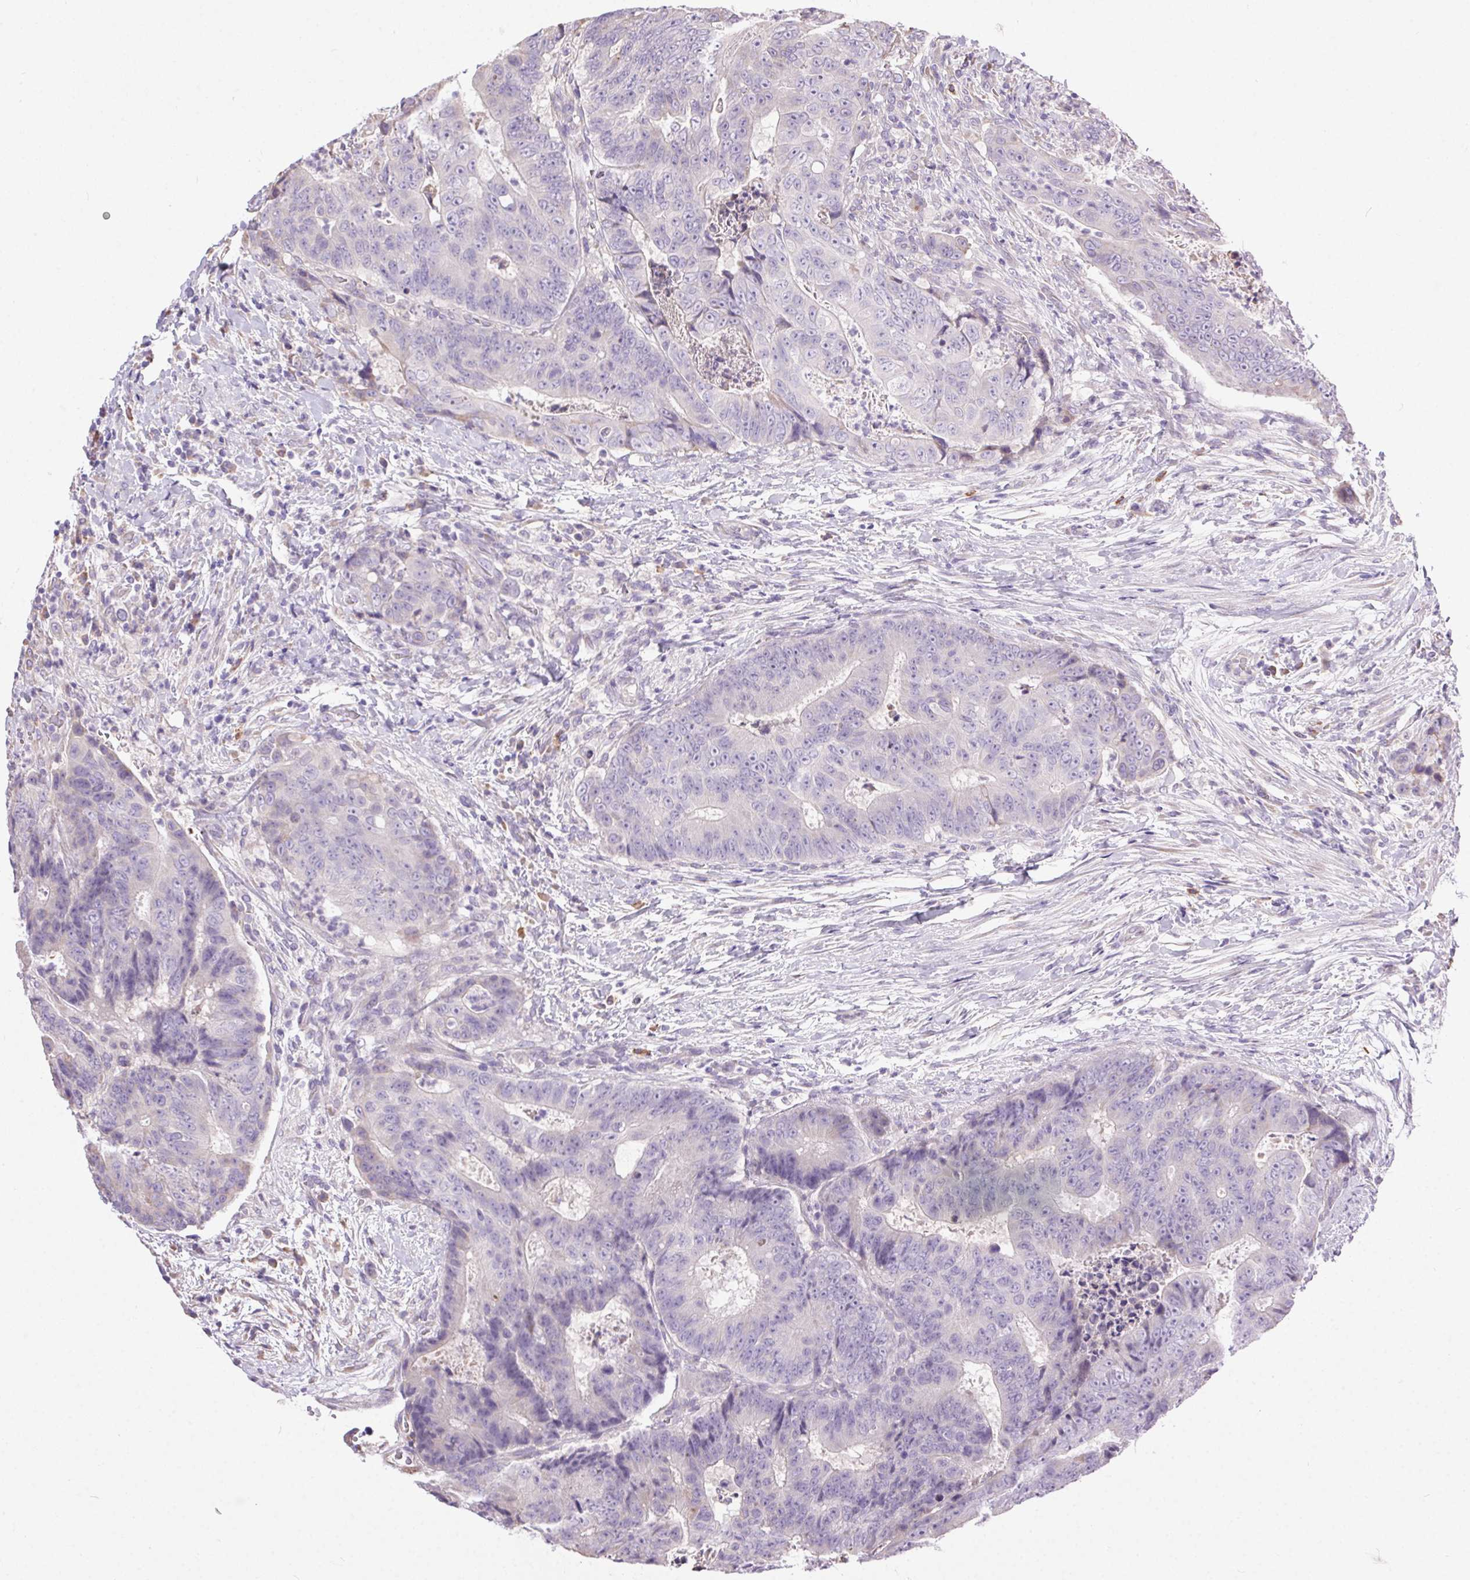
{"staining": {"intensity": "negative", "quantity": "none", "location": "none"}, "tissue": "colorectal cancer", "cell_type": "Tumor cells", "image_type": "cancer", "snomed": [{"axis": "morphology", "description": "Adenocarcinoma, NOS"}, {"axis": "topography", "description": "Colon"}], "caption": "There is no significant staining in tumor cells of colorectal cancer (adenocarcinoma).", "gene": "SNX31", "patient": {"sex": "female", "age": 48}}